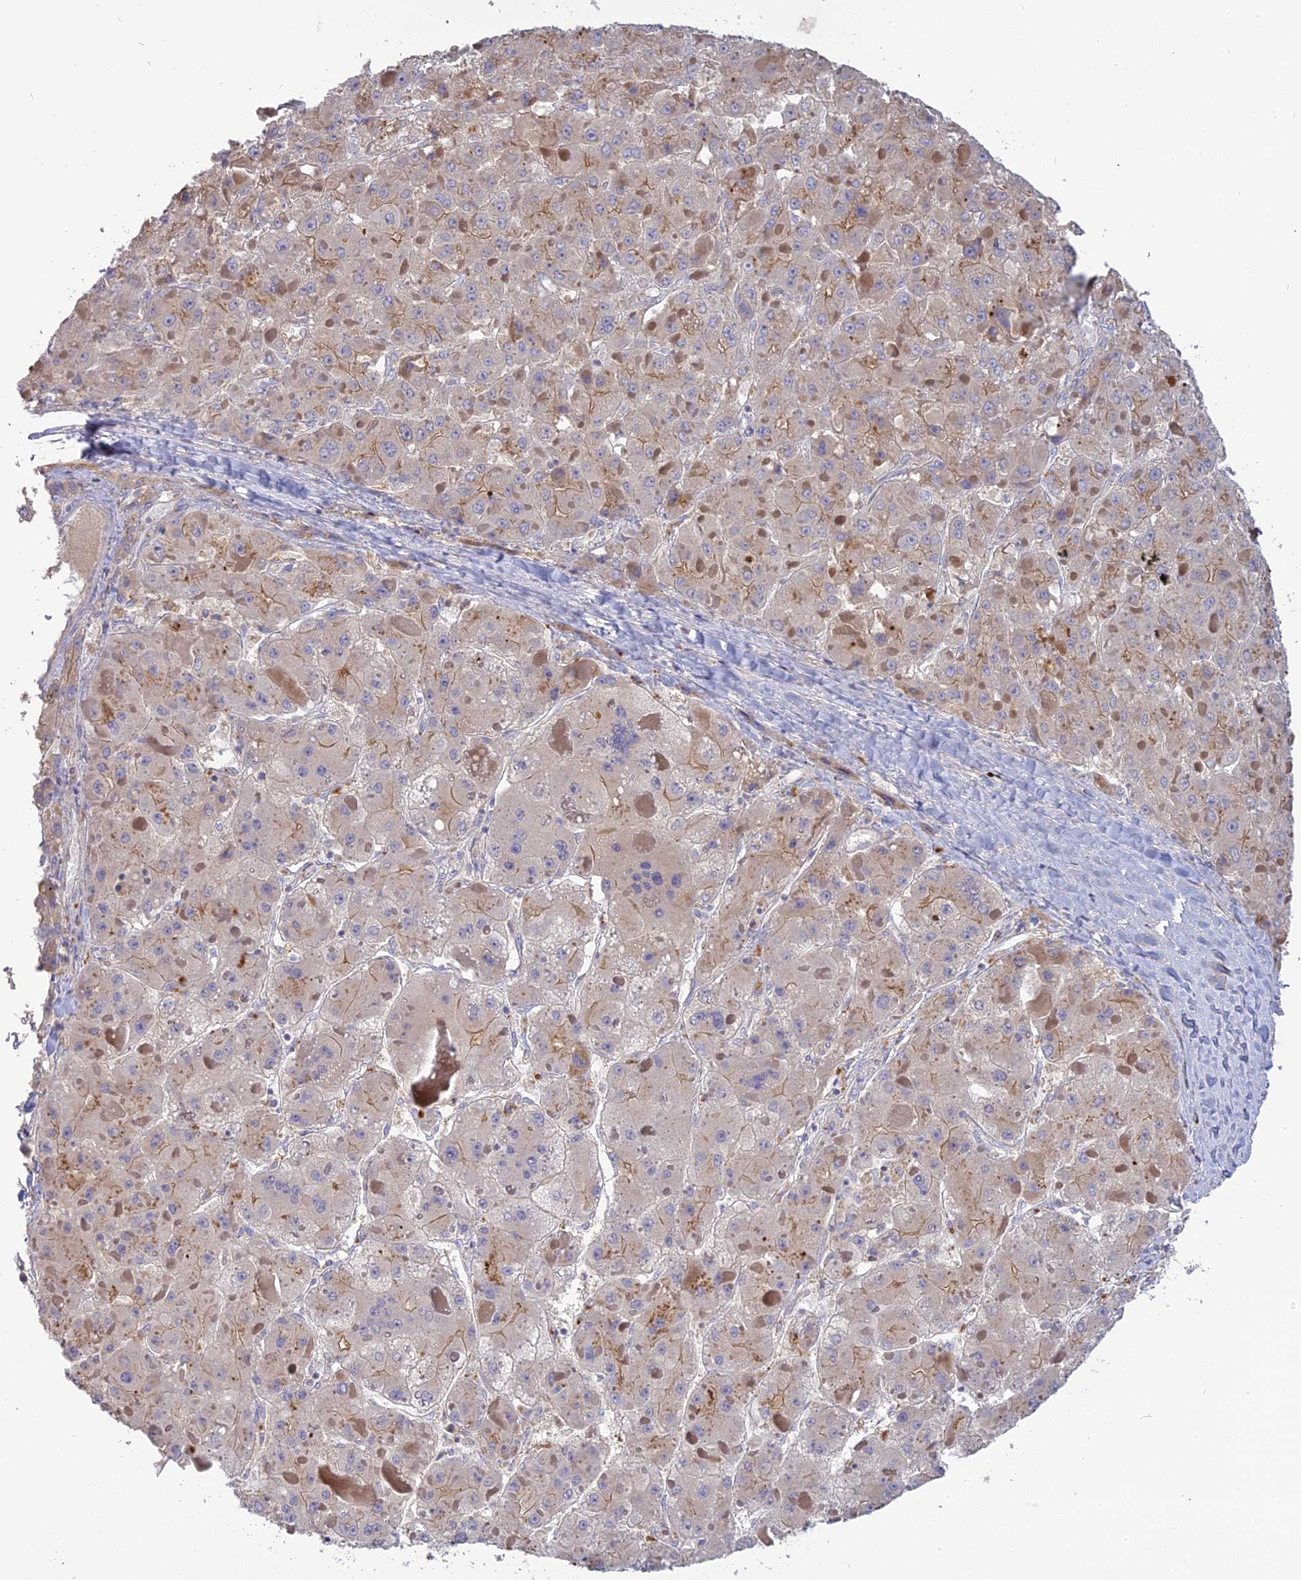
{"staining": {"intensity": "weak", "quantity": "<25%", "location": "cytoplasmic/membranous"}, "tissue": "liver cancer", "cell_type": "Tumor cells", "image_type": "cancer", "snomed": [{"axis": "morphology", "description": "Carcinoma, Hepatocellular, NOS"}, {"axis": "topography", "description": "Liver"}], "caption": "This micrograph is of liver hepatocellular carcinoma stained with immunohistochemistry (IHC) to label a protein in brown with the nuclei are counter-stained blue. There is no staining in tumor cells. (IHC, brightfield microscopy, high magnification).", "gene": "SFT2D2", "patient": {"sex": "female", "age": 73}}